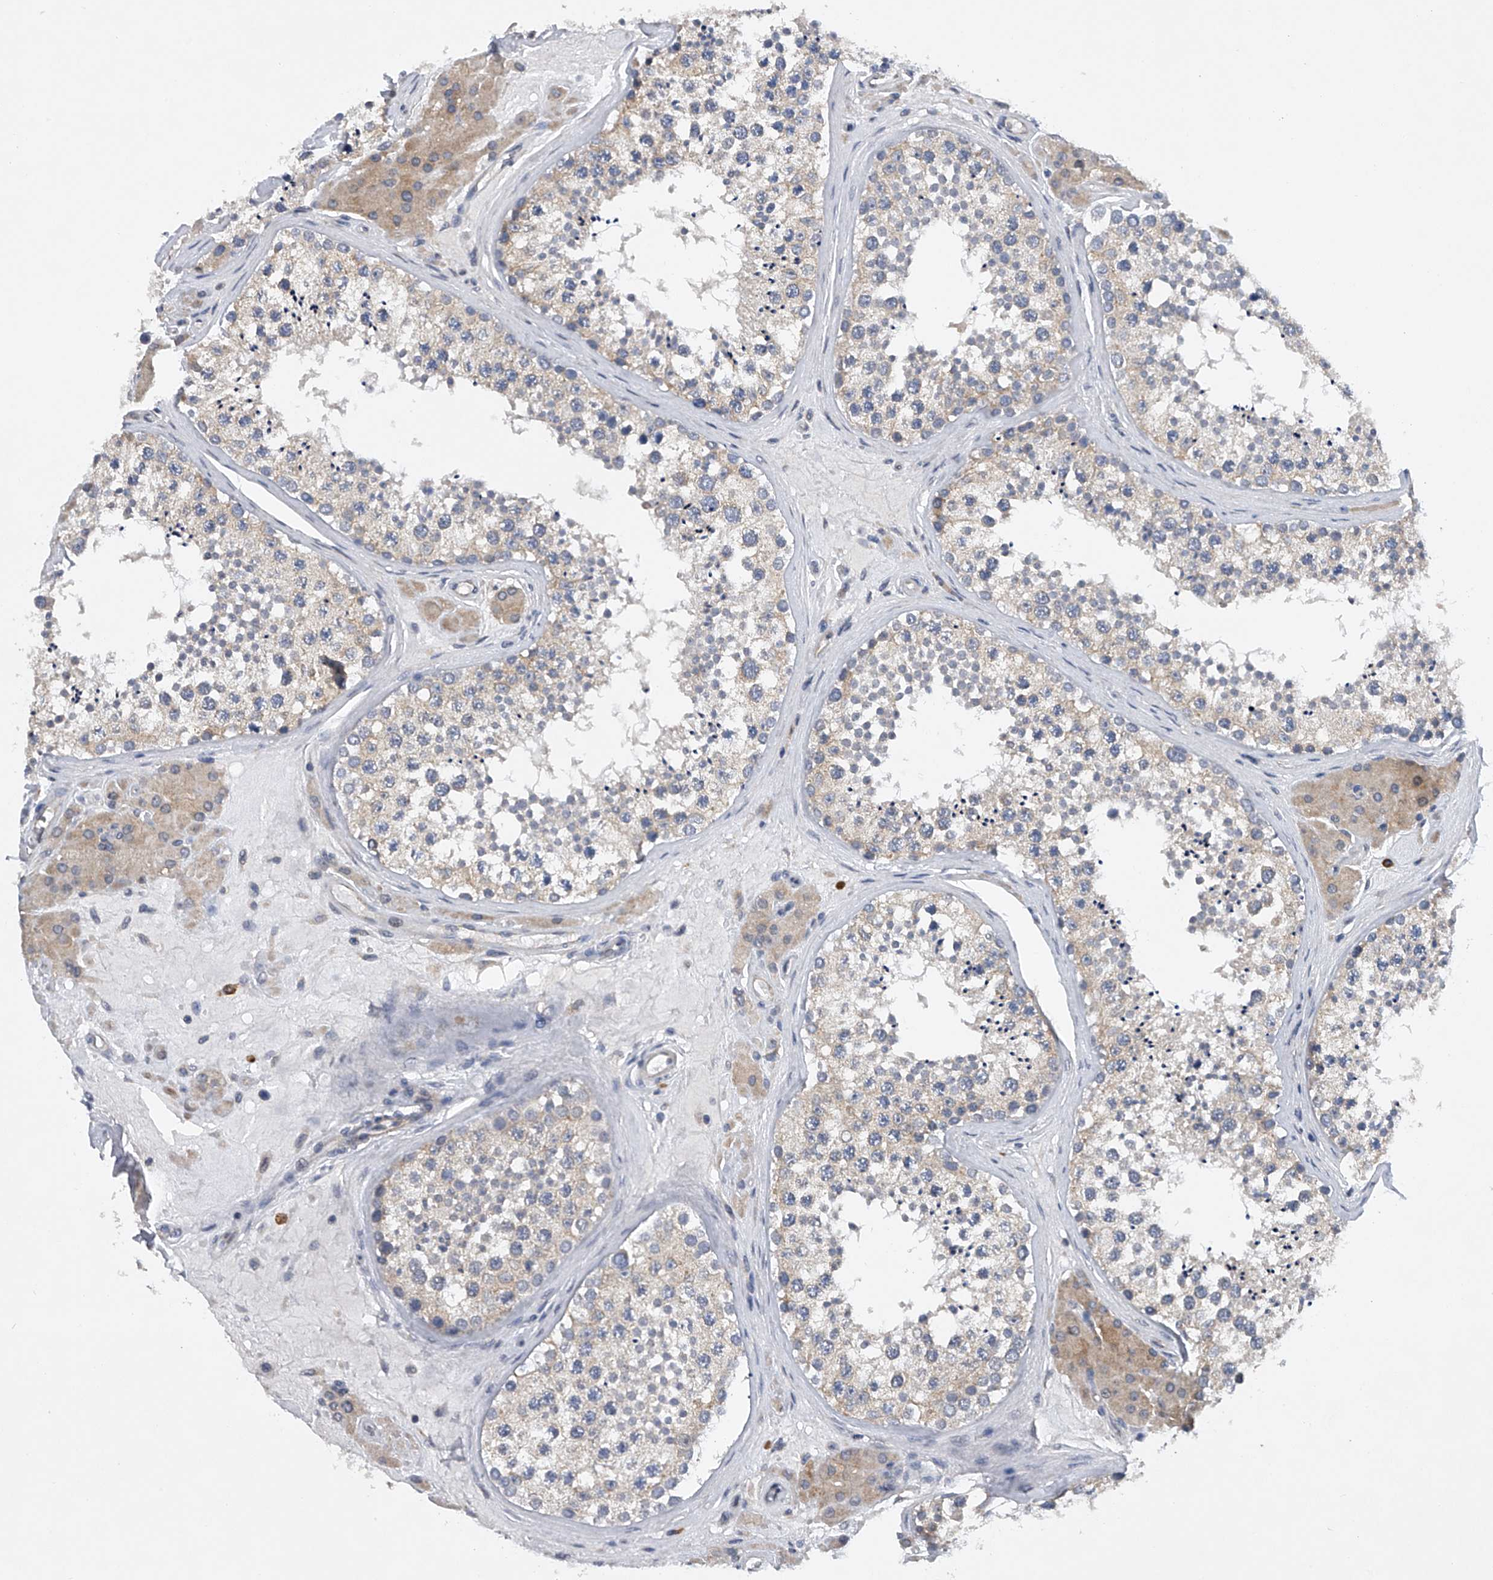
{"staining": {"intensity": "weak", "quantity": "<25%", "location": "cytoplasmic/membranous"}, "tissue": "testis", "cell_type": "Cells in seminiferous ducts", "image_type": "normal", "snomed": [{"axis": "morphology", "description": "Normal tissue, NOS"}, {"axis": "topography", "description": "Testis"}], "caption": "The image shows no significant expression in cells in seminiferous ducts of testis.", "gene": "RNF5", "patient": {"sex": "male", "age": 46}}